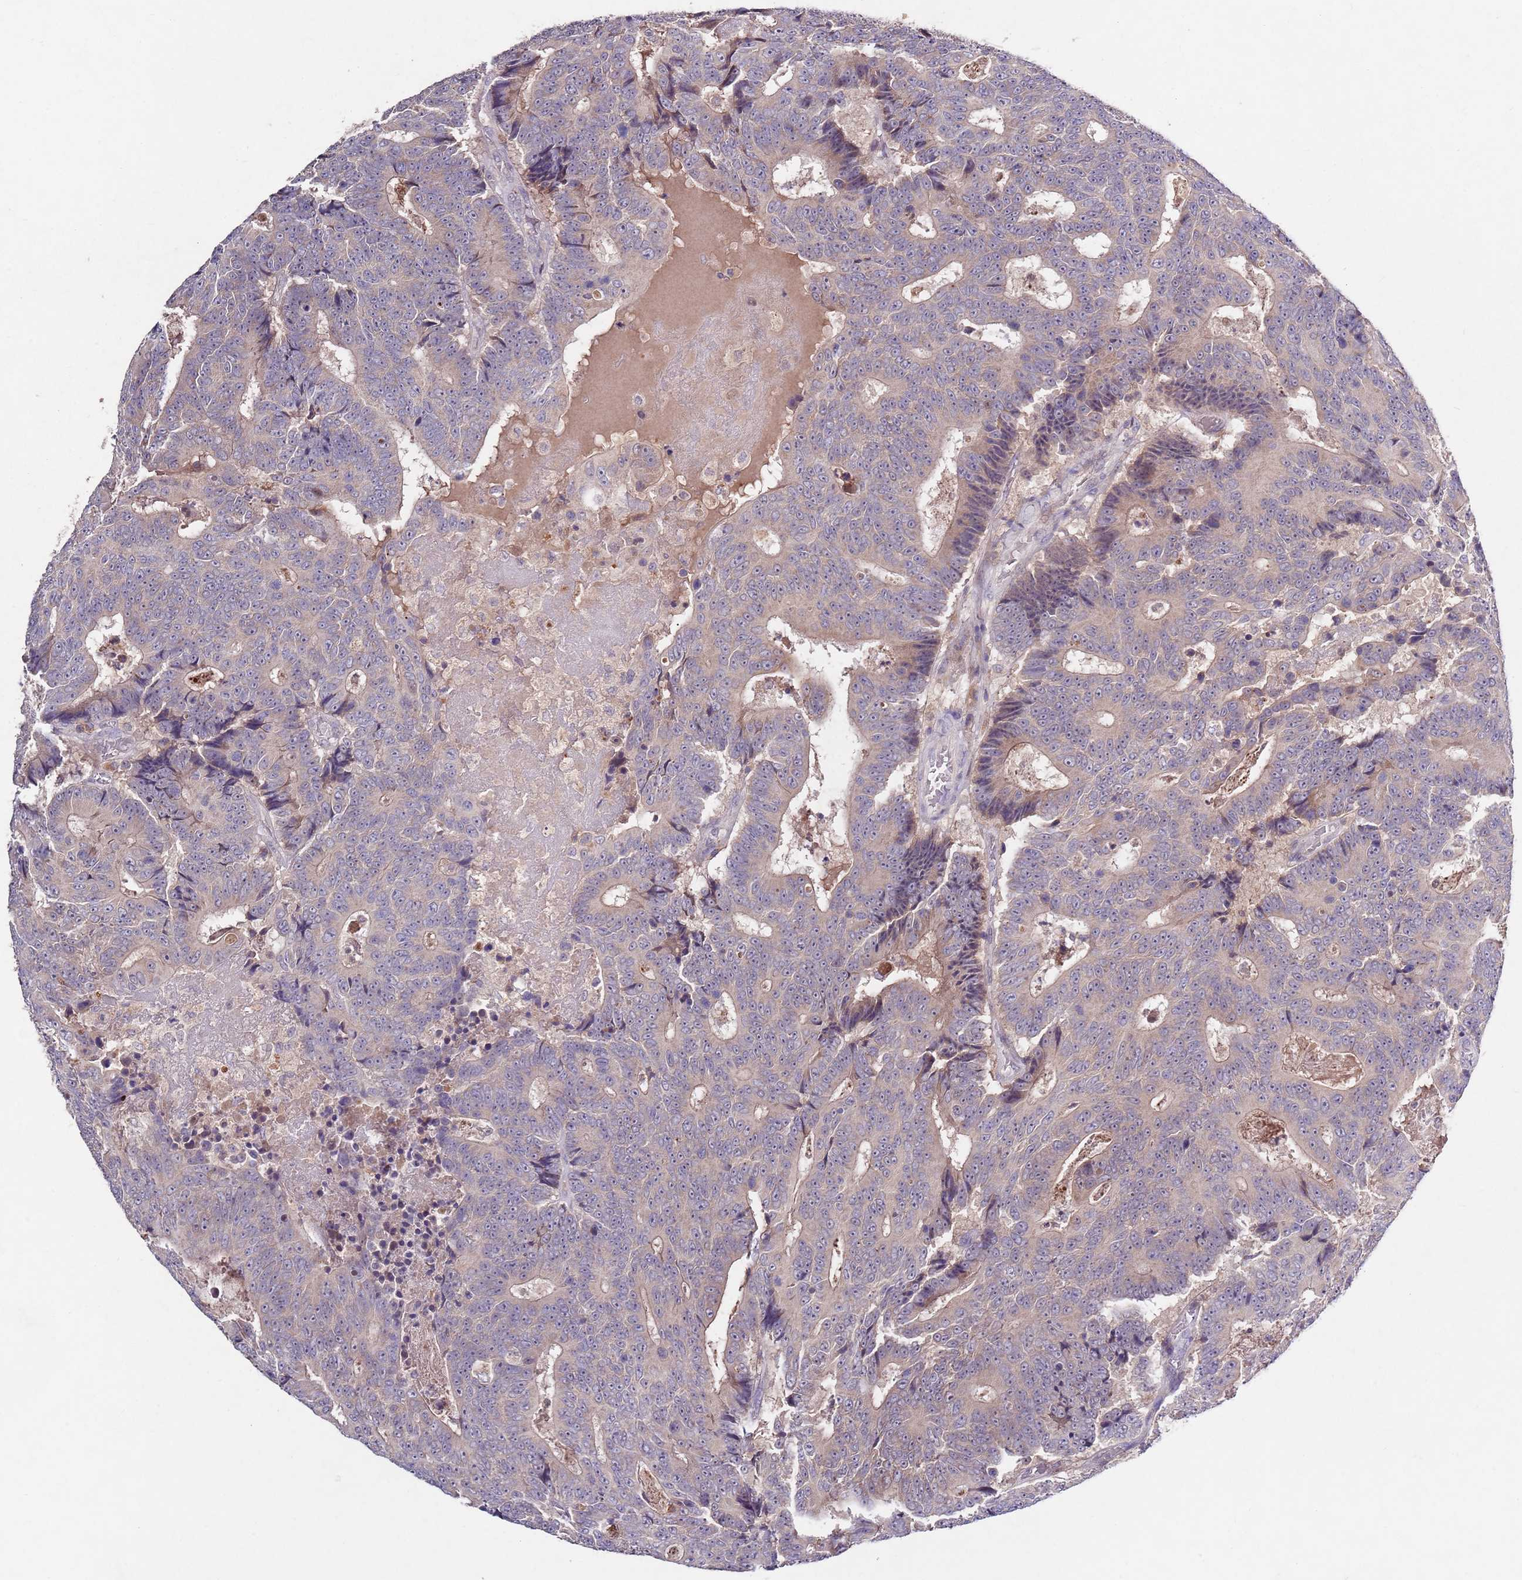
{"staining": {"intensity": "negative", "quantity": "none", "location": "none"}, "tissue": "colorectal cancer", "cell_type": "Tumor cells", "image_type": "cancer", "snomed": [{"axis": "morphology", "description": "Adenocarcinoma, NOS"}, {"axis": "topography", "description": "Colon"}], "caption": "There is no significant expression in tumor cells of colorectal cancer (adenocarcinoma).", "gene": "NRDE2", "patient": {"sex": "male", "age": 83}}